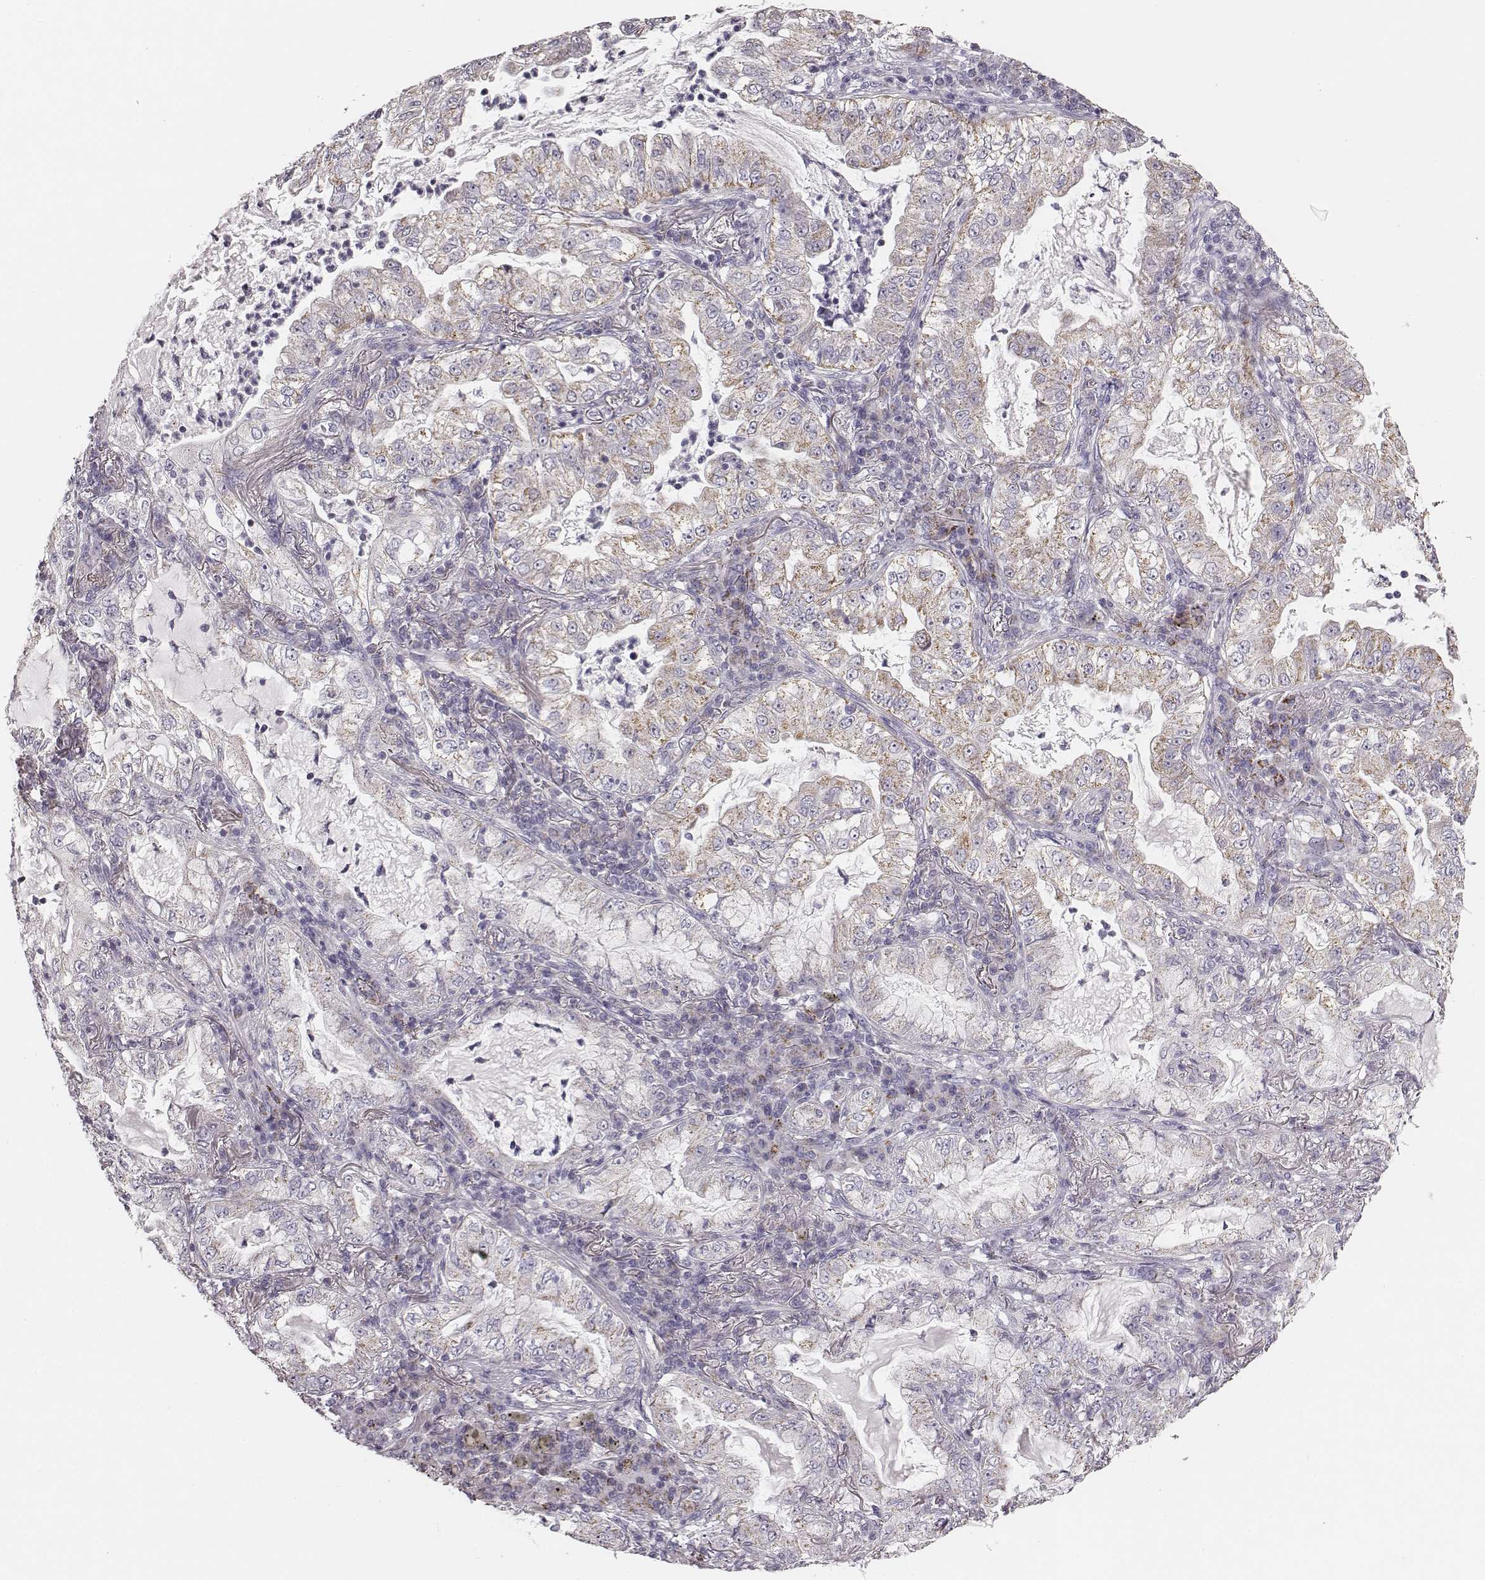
{"staining": {"intensity": "weak", "quantity": "<25%", "location": "cytoplasmic/membranous"}, "tissue": "lung cancer", "cell_type": "Tumor cells", "image_type": "cancer", "snomed": [{"axis": "morphology", "description": "Adenocarcinoma, NOS"}, {"axis": "topography", "description": "Lung"}], "caption": "This is a image of IHC staining of lung cancer (adenocarcinoma), which shows no positivity in tumor cells.", "gene": "UBL4B", "patient": {"sex": "female", "age": 73}}